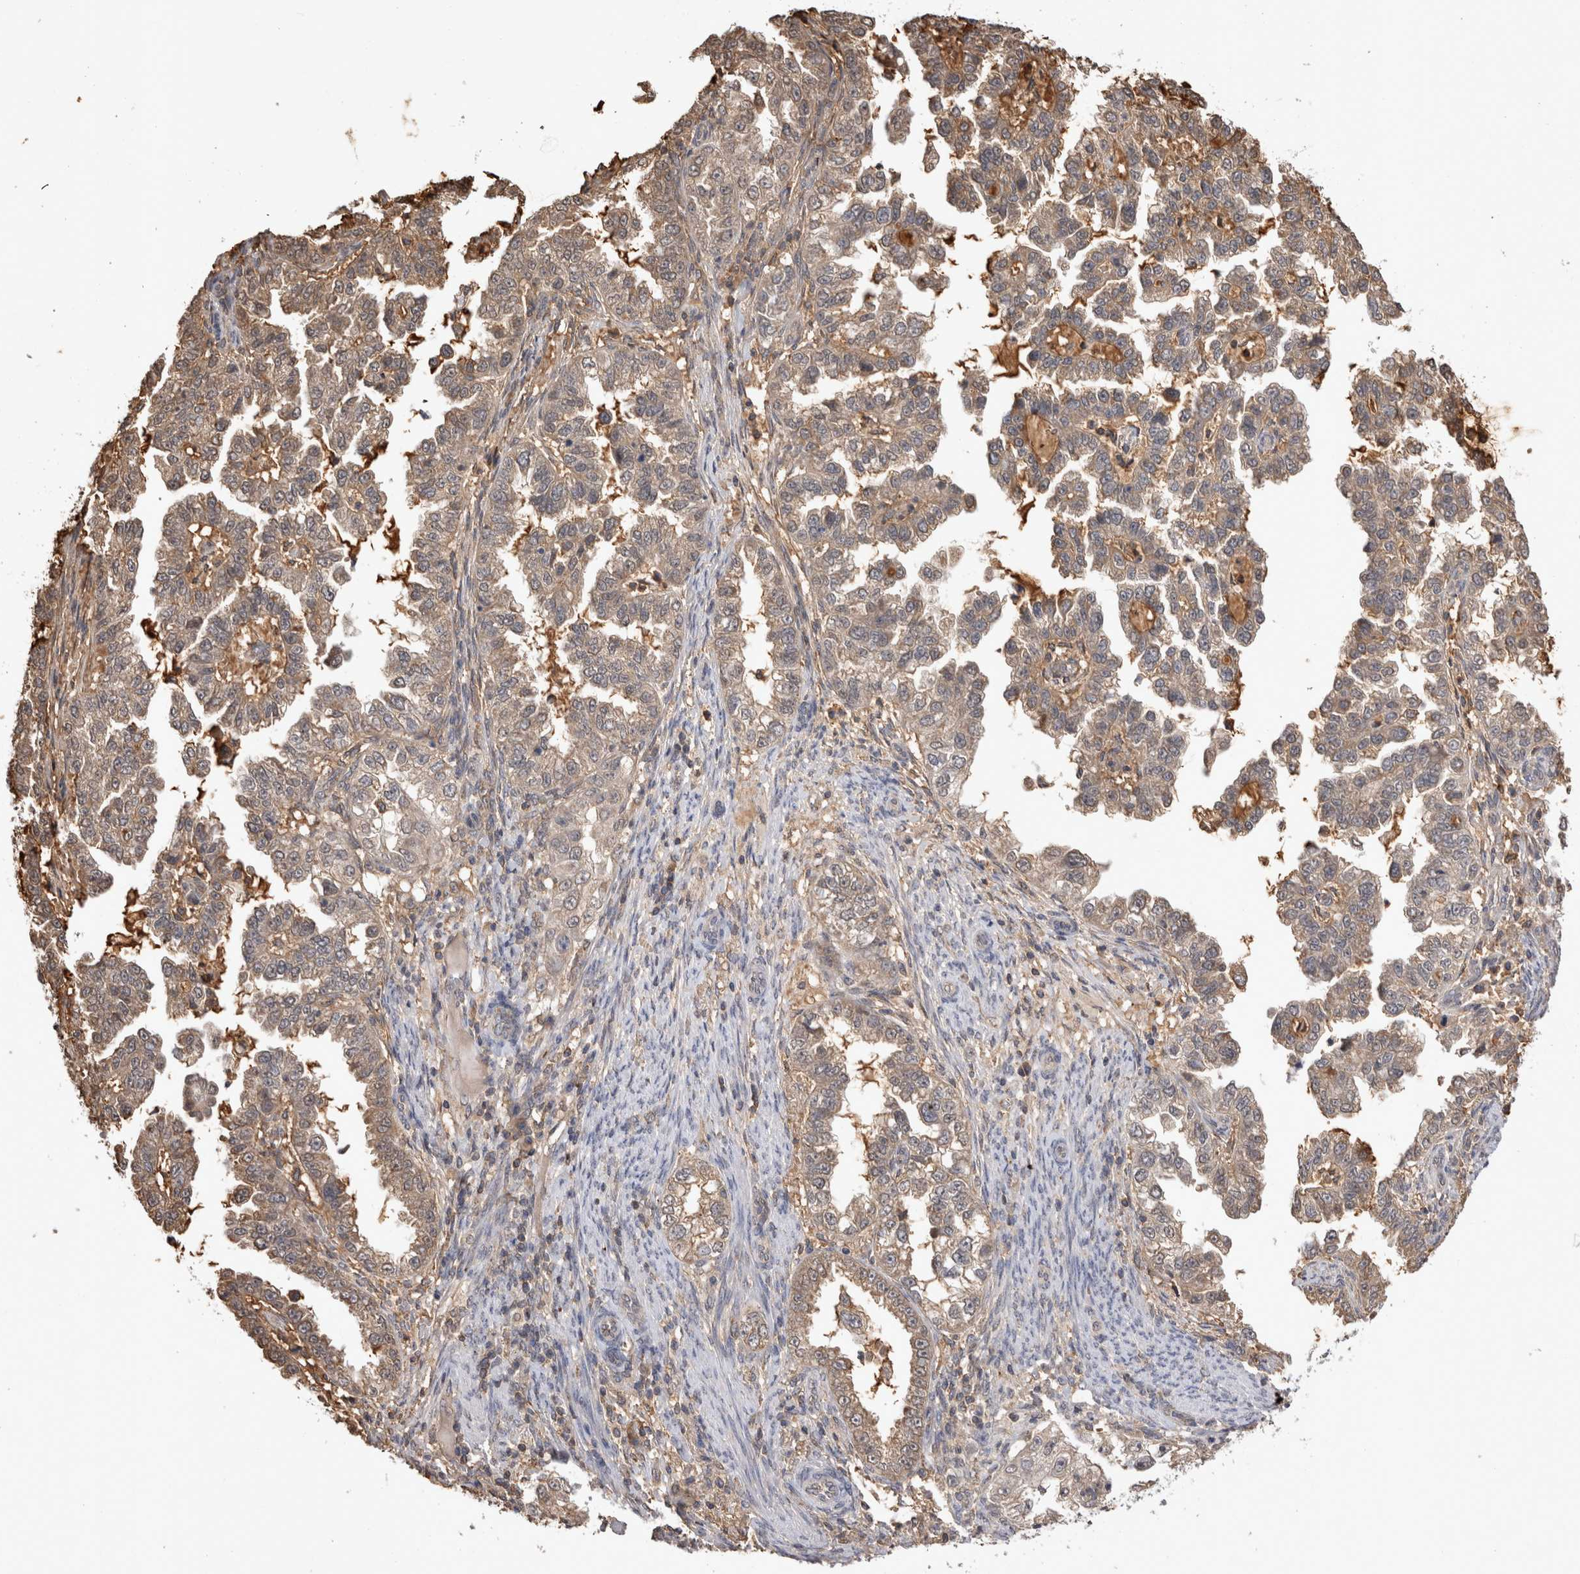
{"staining": {"intensity": "weak", "quantity": "25%-75%", "location": "cytoplasmic/membranous"}, "tissue": "endometrial cancer", "cell_type": "Tumor cells", "image_type": "cancer", "snomed": [{"axis": "morphology", "description": "Adenocarcinoma, NOS"}, {"axis": "topography", "description": "Endometrium"}], "caption": "High-power microscopy captured an IHC image of endometrial cancer (adenocarcinoma), revealing weak cytoplasmic/membranous expression in about 25%-75% of tumor cells.", "gene": "PREP", "patient": {"sex": "female", "age": 85}}